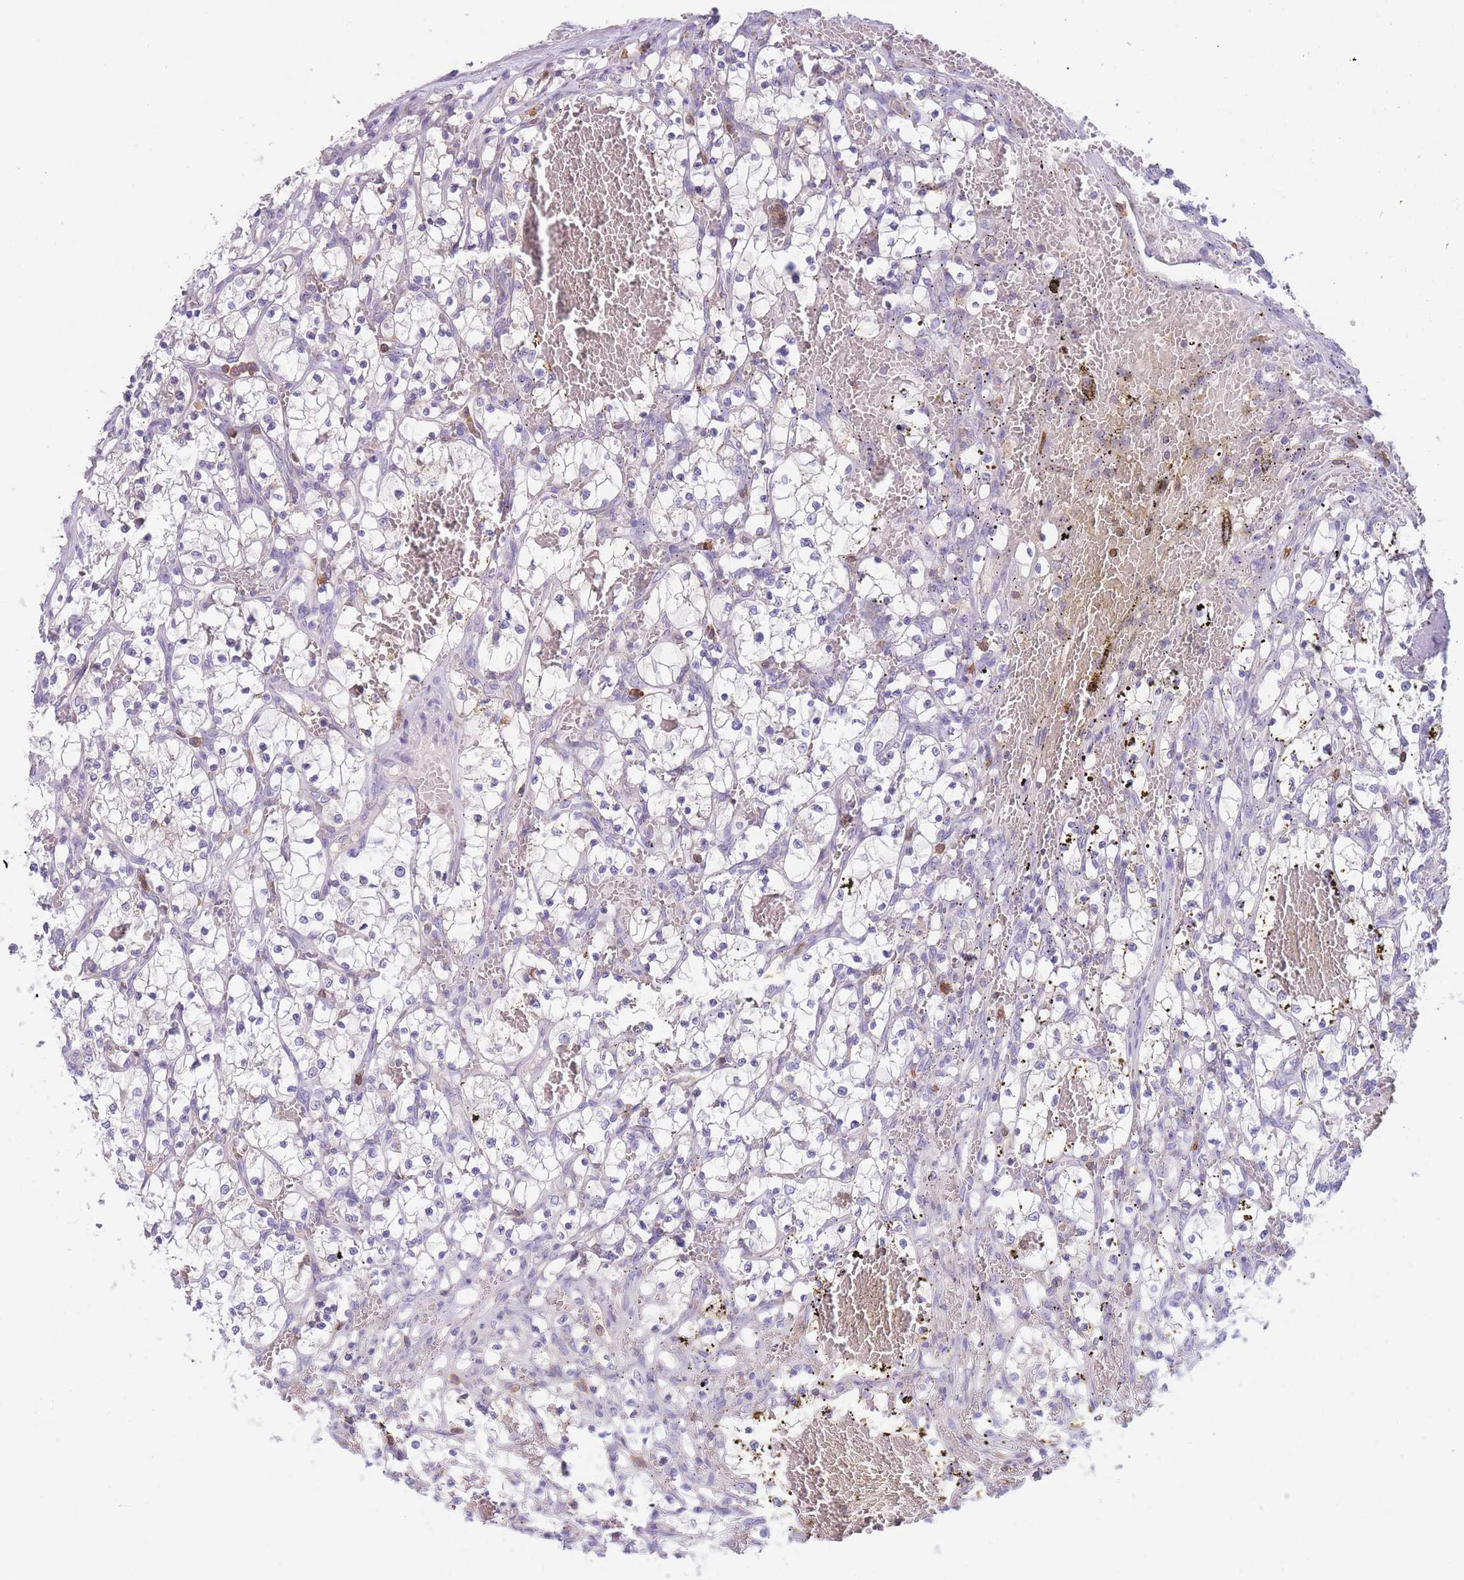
{"staining": {"intensity": "negative", "quantity": "none", "location": "none"}, "tissue": "renal cancer", "cell_type": "Tumor cells", "image_type": "cancer", "snomed": [{"axis": "morphology", "description": "Adenocarcinoma, NOS"}, {"axis": "topography", "description": "Kidney"}], "caption": "Immunohistochemistry histopathology image of neoplastic tissue: adenocarcinoma (renal) stained with DAB (3,3'-diaminobenzidine) demonstrates no significant protein positivity in tumor cells.", "gene": "ST3GAL4", "patient": {"sex": "female", "age": 69}}